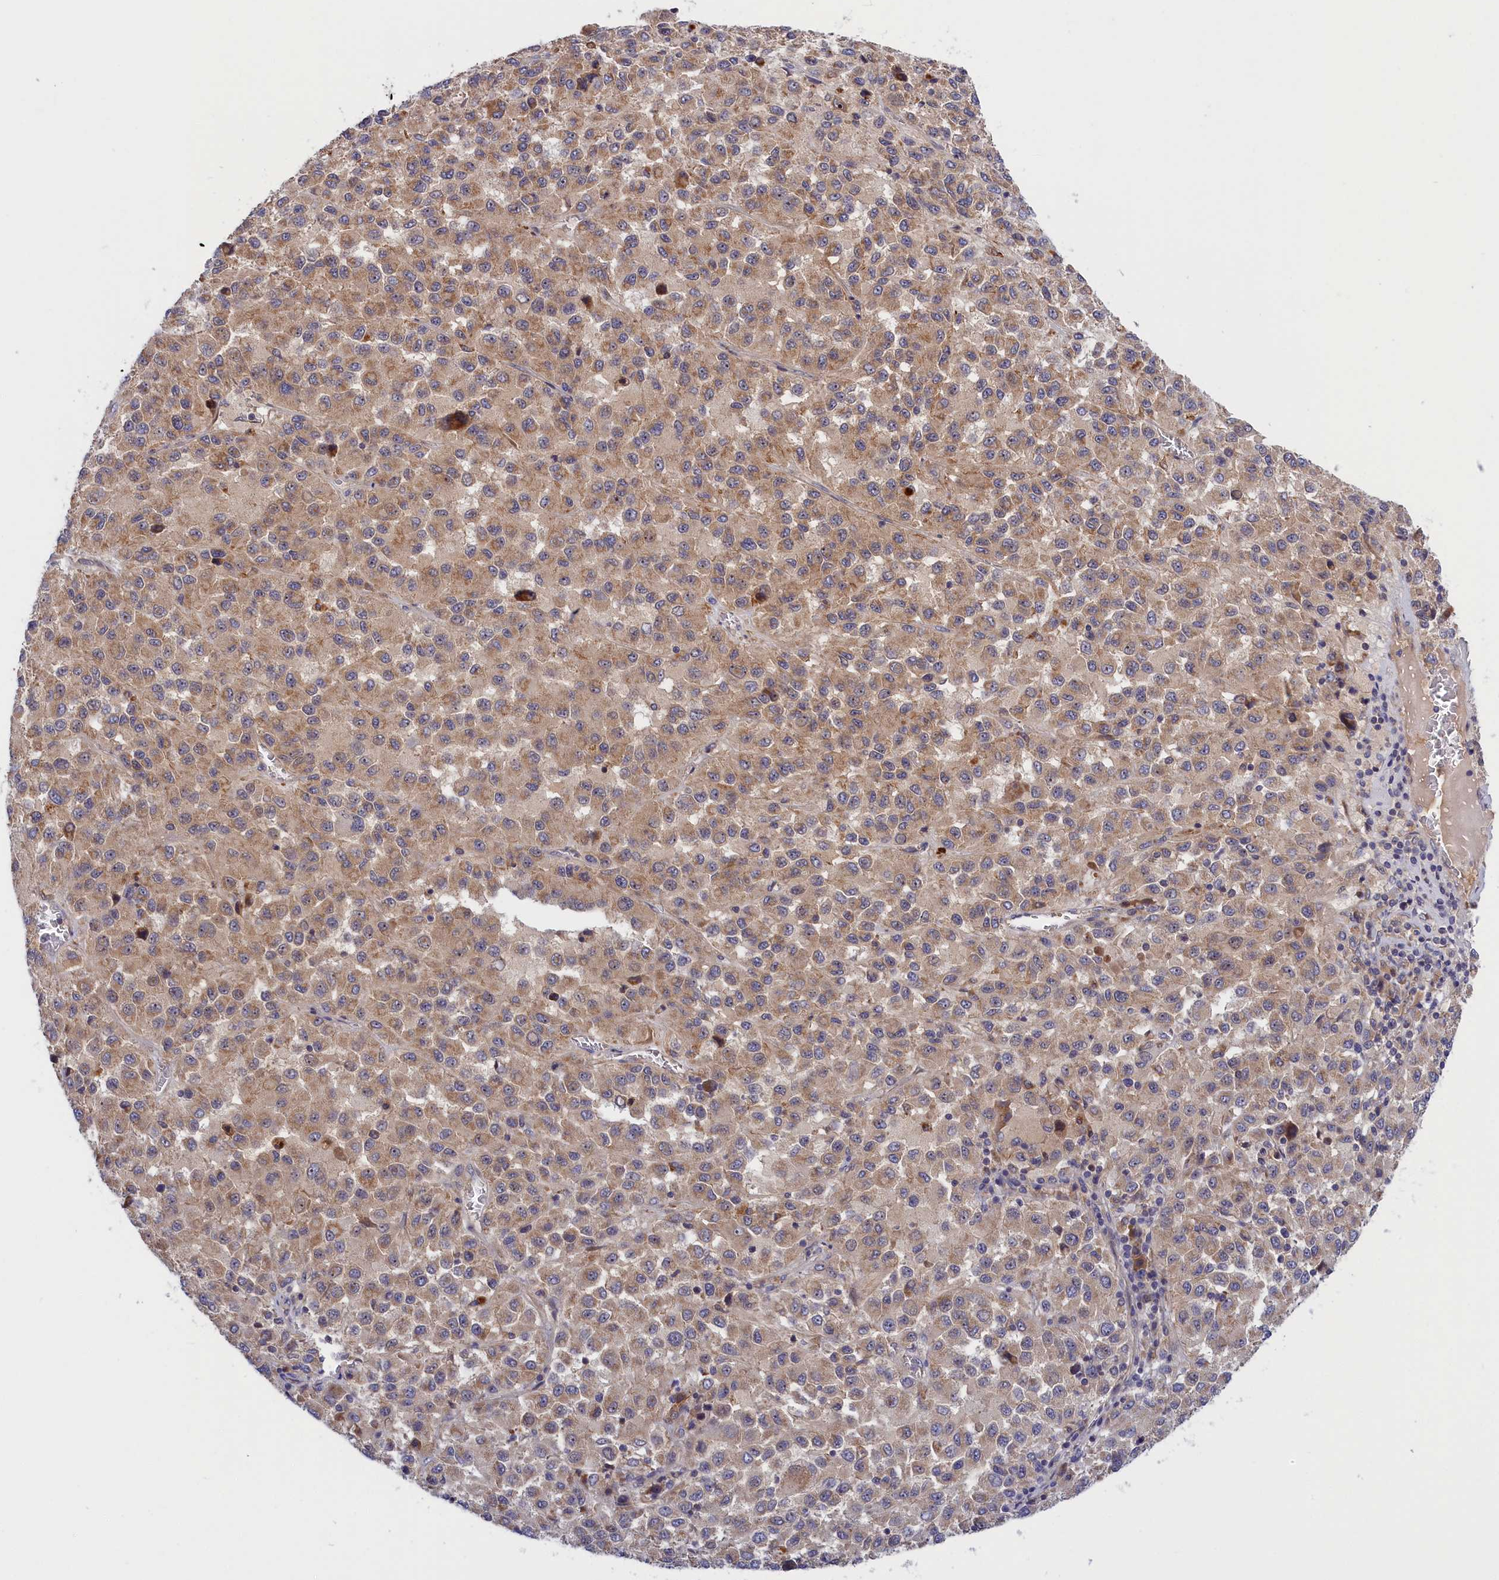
{"staining": {"intensity": "weak", "quantity": ">75%", "location": "cytoplasmic/membranous"}, "tissue": "melanoma", "cell_type": "Tumor cells", "image_type": "cancer", "snomed": [{"axis": "morphology", "description": "Malignant melanoma, Metastatic site"}, {"axis": "topography", "description": "Lung"}], "caption": "Melanoma tissue demonstrates weak cytoplasmic/membranous expression in approximately >75% of tumor cells", "gene": "CRACD", "patient": {"sex": "male", "age": 64}}